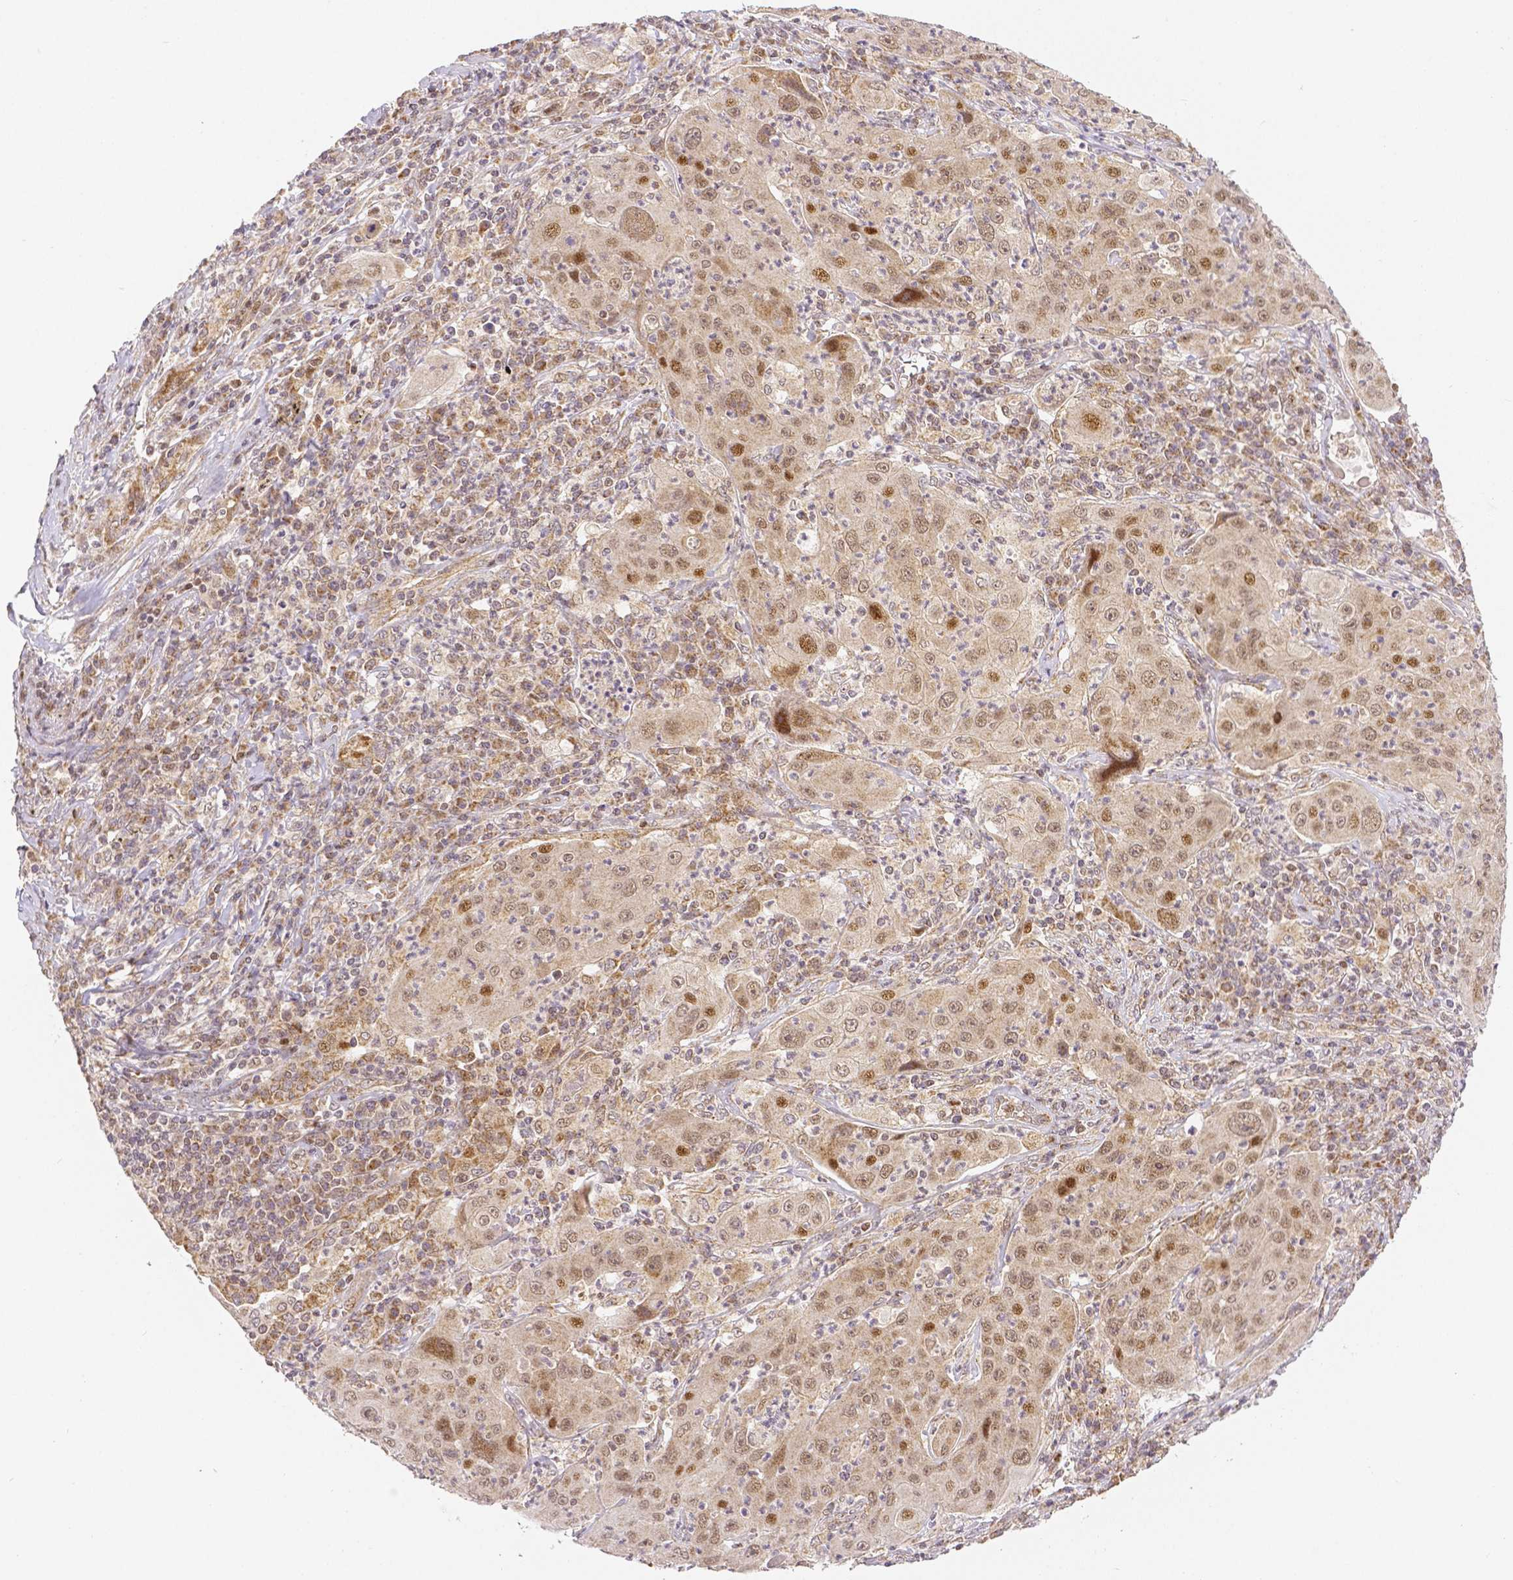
{"staining": {"intensity": "moderate", "quantity": ">75%", "location": "cytoplasmic/membranous,nuclear"}, "tissue": "lung cancer", "cell_type": "Tumor cells", "image_type": "cancer", "snomed": [{"axis": "morphology", "description": "Squamous cell carcinoma, NOS"}, {"axis": "topography", "description": "Lung"}], "caption": "Immunohistochemical staining of lung cancer (squamous cell carcinoma) exhibits medium levels of moderate cytoplasmic/membranous and nuclear protein positivity in approximately >75% of tumor cells. Nuclei are stained in blue.", "gene": "RHOT1", "patient": {"sex": "female", "age": 59}}